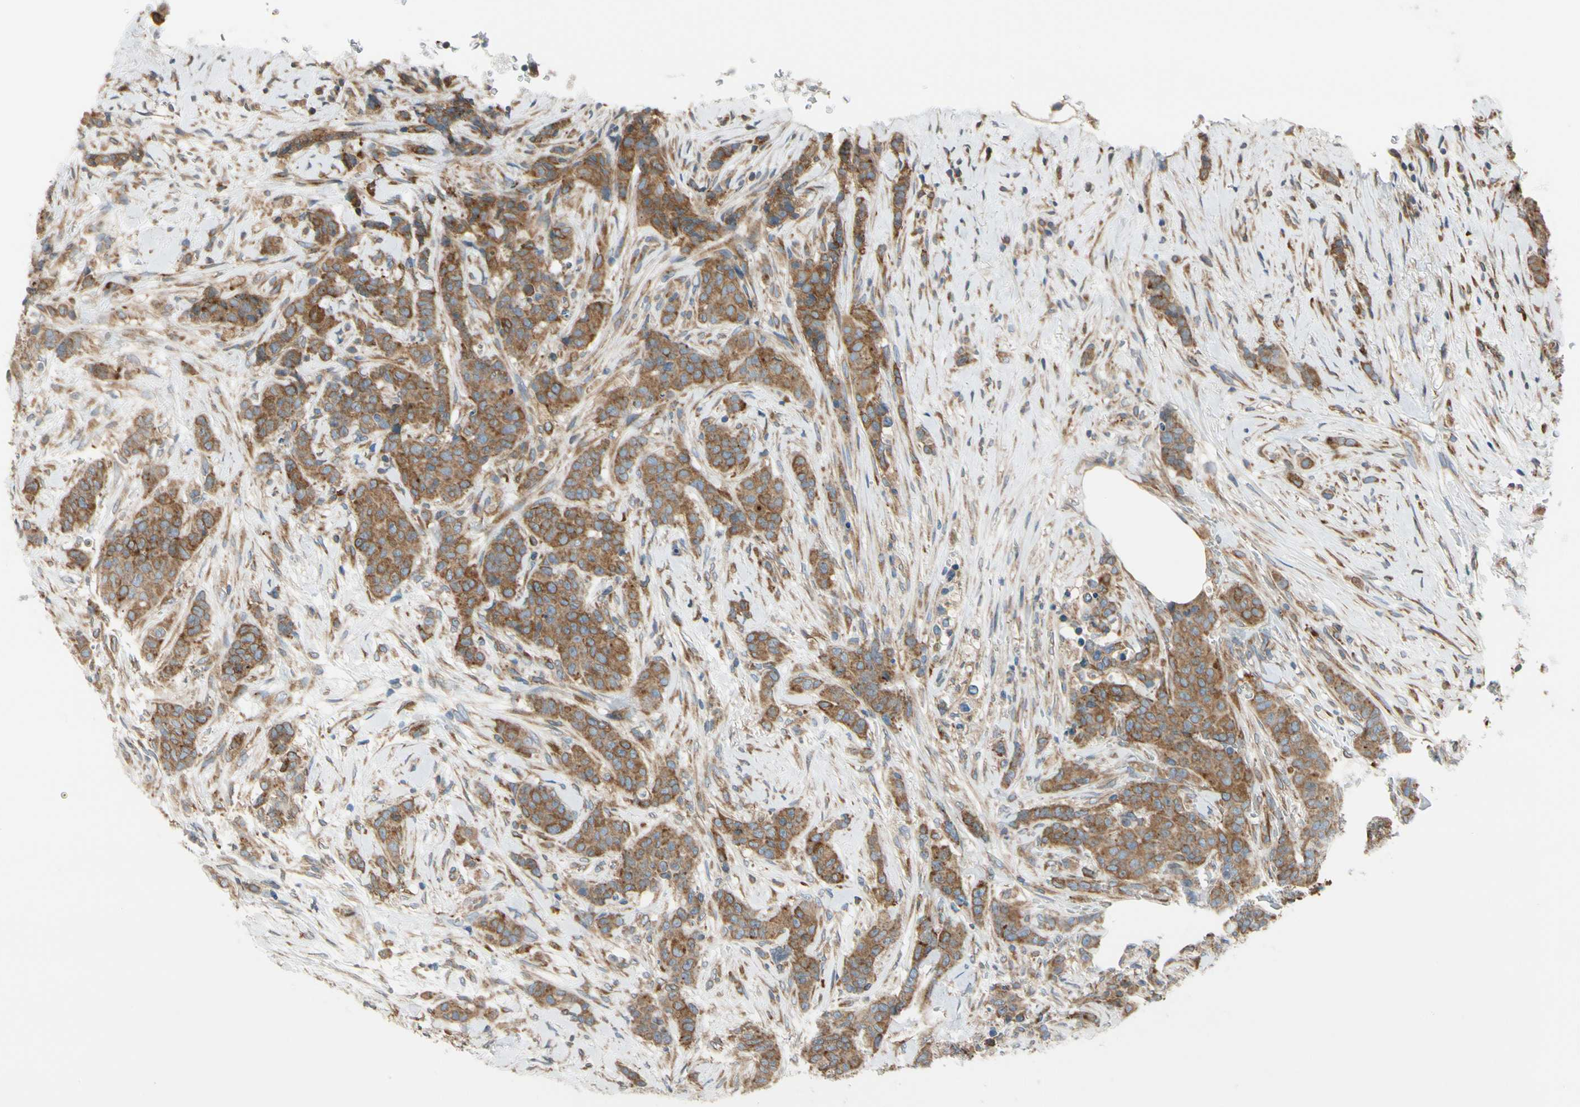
{"staining": {"intensity": "moderate", "quantity": ">75%", "location": "cytoplasmic/membranous"}, "tissue": "breast cancer", "cell_type": "Tumor cells", "image_type": "cancer", "snomed": [{"axis": "morphology", "description": "Duct carcinoma"}, {"axis": "topography", "description": "Breast"}], "caption": "Intraductal carcinoma (breast) was stained to show a protein in brown. There is medium levels of moderate cytoplasmic/membranous expression in approximately >75% of tumor cells.", "gene": "CLCC1", "patient": {"sex": "female", "age": 40}}